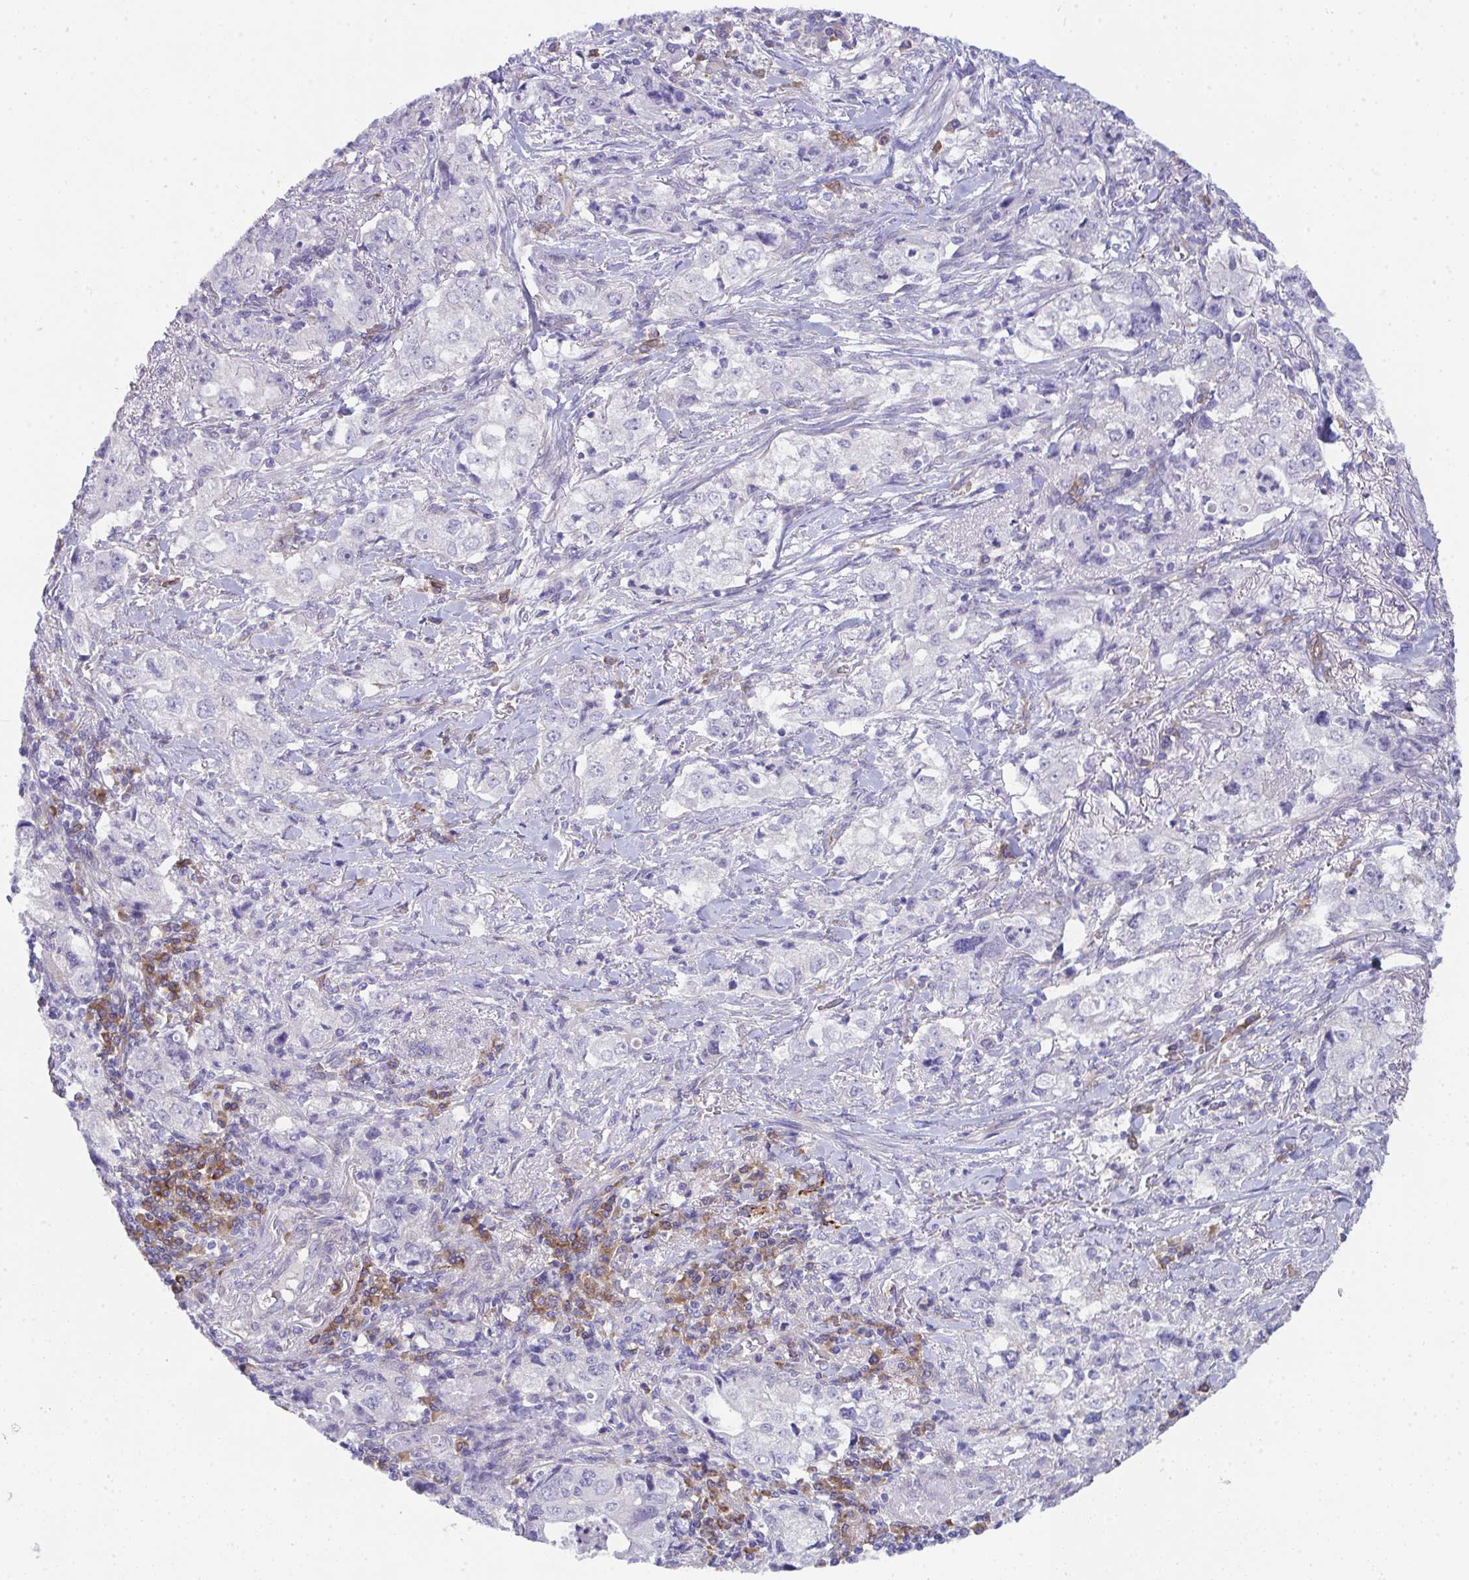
{"staining": {"intensity": "negative", "quantity": "none", "location": "none"}, "tissue": "stomach cancer", "cell_type": "Tumor cells", "image_type": "cancer", "snomed": [{"axis": "morphology", "description": "Adenocarcinoma, NOS"}, {"axis": "topography", "description": "Stomach, upper"}], "caption": "Immunohistochemical staining of human adenocarcinoma (stomach) exhibits no significant expression in tumor cells. (DAB (3,3'-diaminobenzidine) IHC with hematoxylin counter stain).", "gene": "GAB1", "patient": {"sex": "male", "age": 75}}